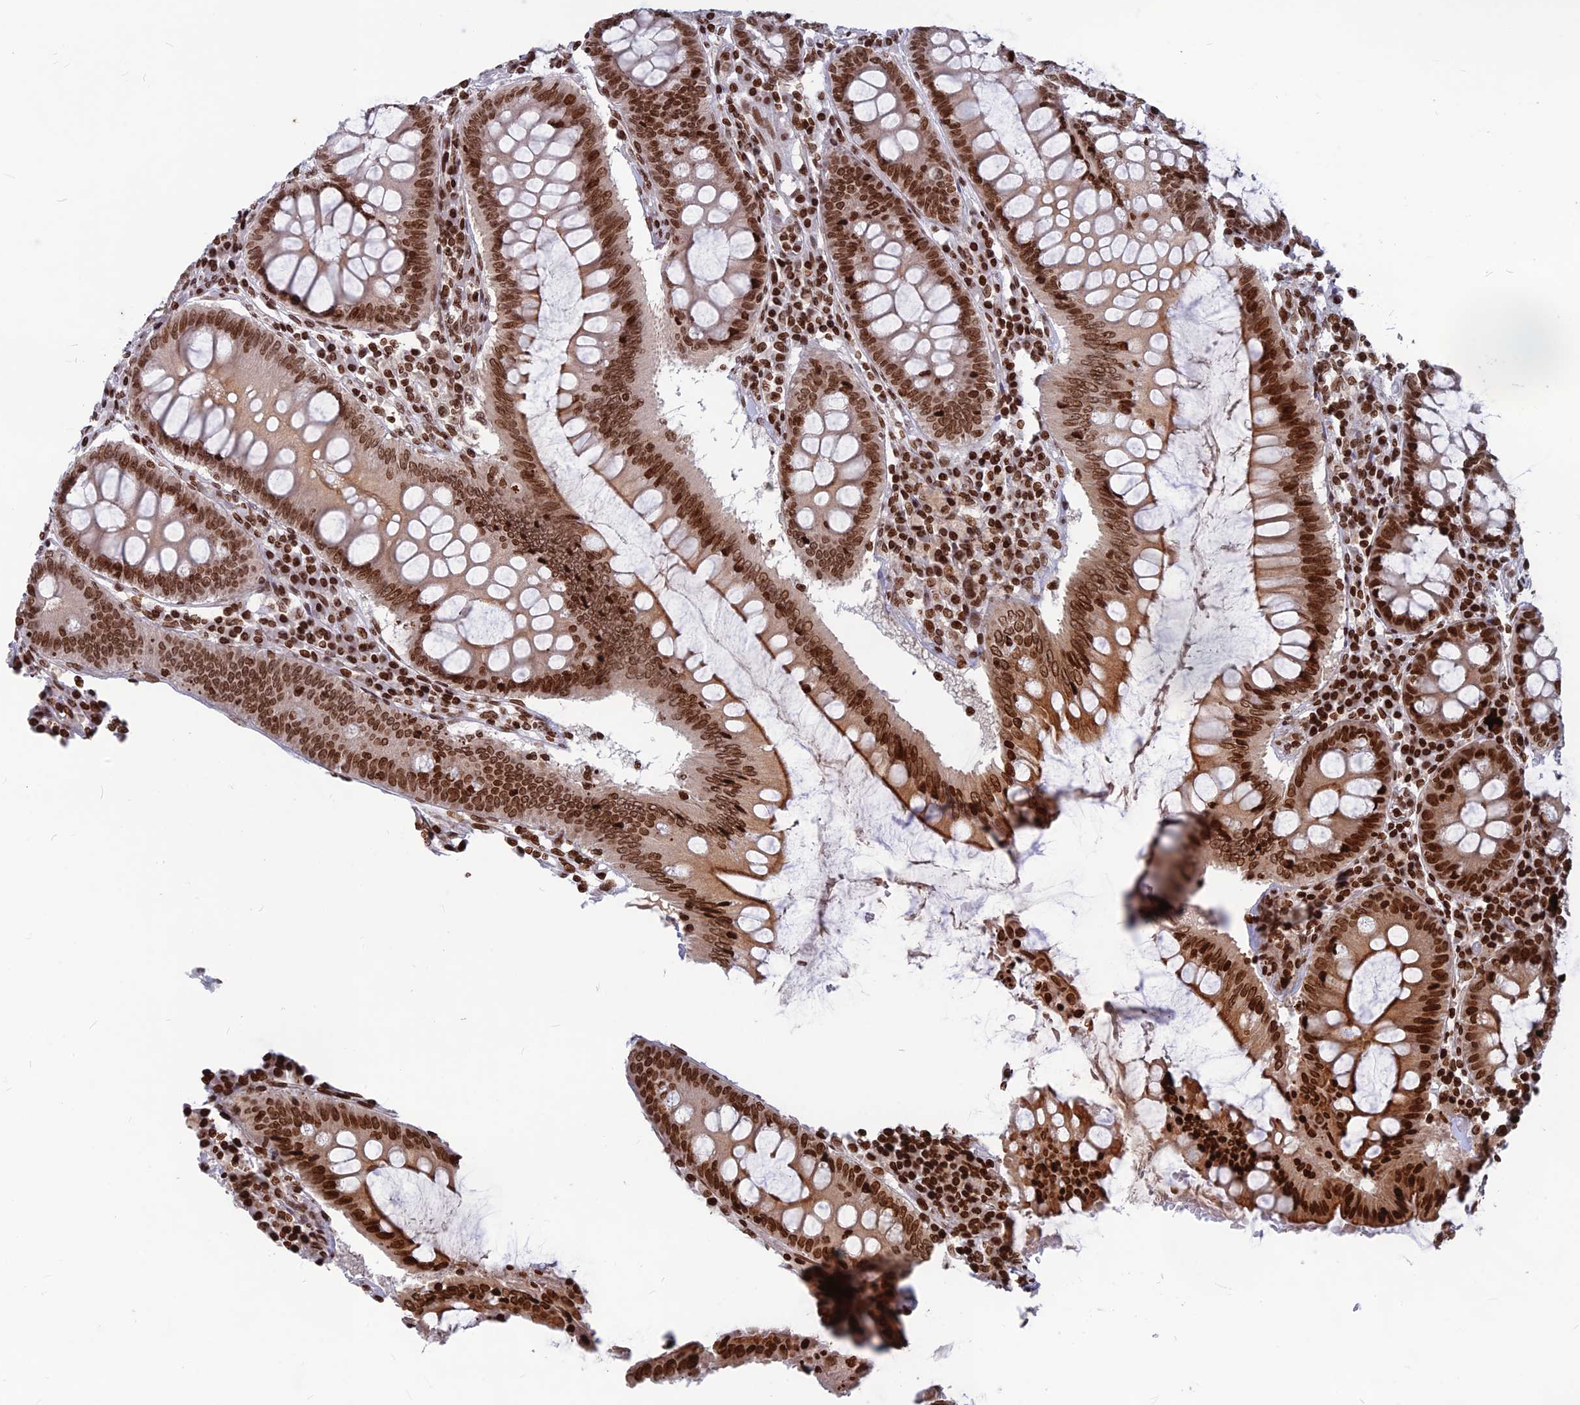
{"staining": {"intensity": "strong", "quantity": ">75%", "location": "nuclear"}, "tissue": "colorectal cancer", "cell_type": "Tumor cells", "image_type": "cancer", "snomed": [{"axis": "morphology", "description": "Normal tissue, NOS"}, {"axis": "morphology", "description": "Adenocarcinoma, NOS"}, {"axis": "topography", "description": "Colon"}], "caption": "About >75% of tumor cells in human colorectal cancer display strong nuclear protein staining as visualized by brown immunohistochemical staining.", "gene": "TET2", "patient": {"sex": "female", "age": 75}}